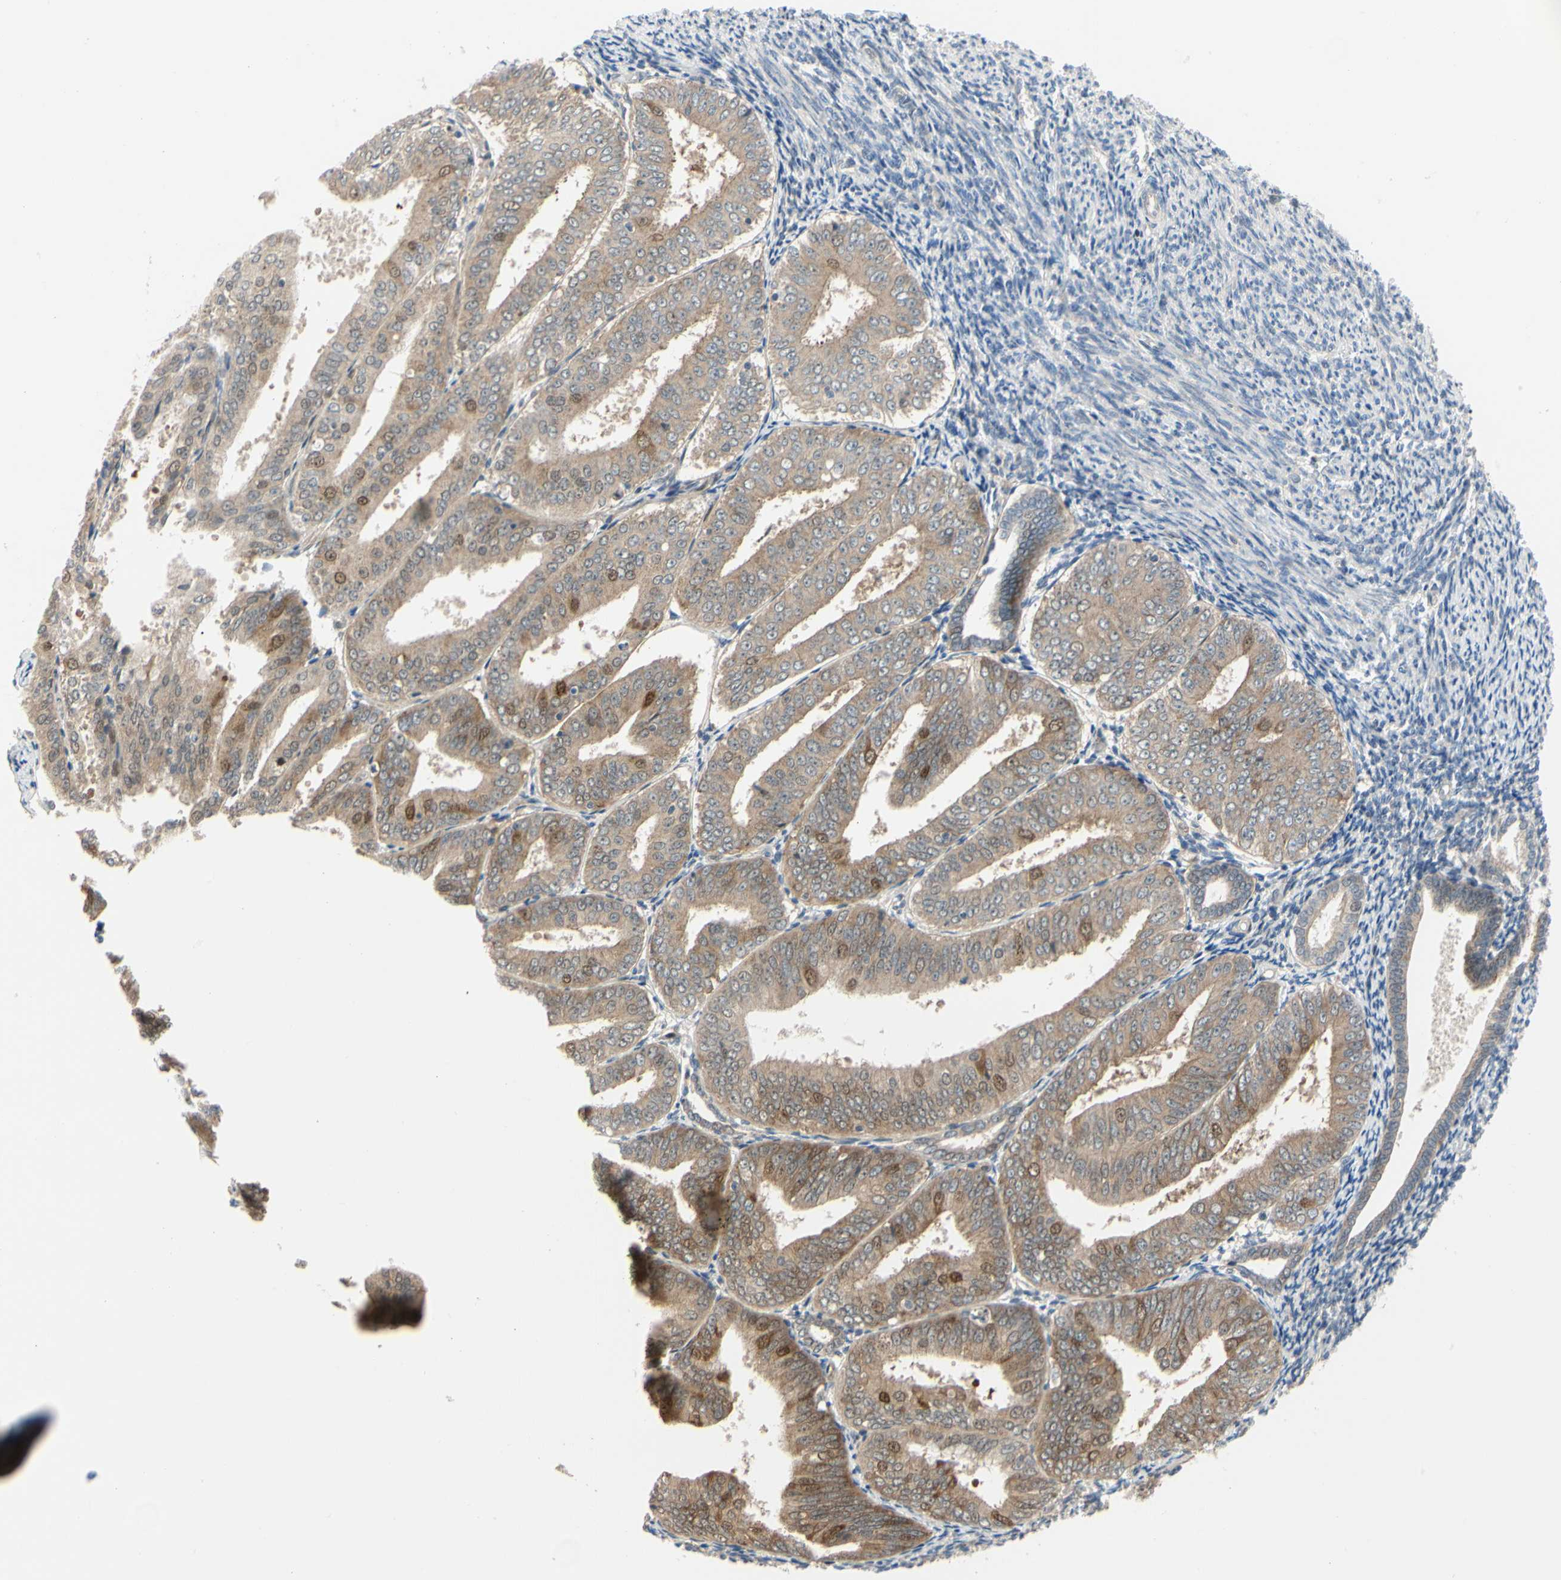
{"staining": {"intensity": "moderate", "quantity": ">75%", "location": "cytoplasmic/membranous"}, "tissue": "endometrial cancer", "cell_type": "Tumor cells", "image_type": "cancer", "snomed": [{"axis": "morphology", "description": "Adenocarcinoma, NOS"}, {"axis": "topography", "description": "Endometrium"}], "caption": "Immunohistochemical staining of endometrial cancer reveals medium levels of moderate cytoplasmic/membranous protein positivity in approximately >75% of tumor cells. The protein is shown in brown color, while the nuclei are stained blue.", "gene": "CDK5", "patient": {"sex": "female", "age": 63}}